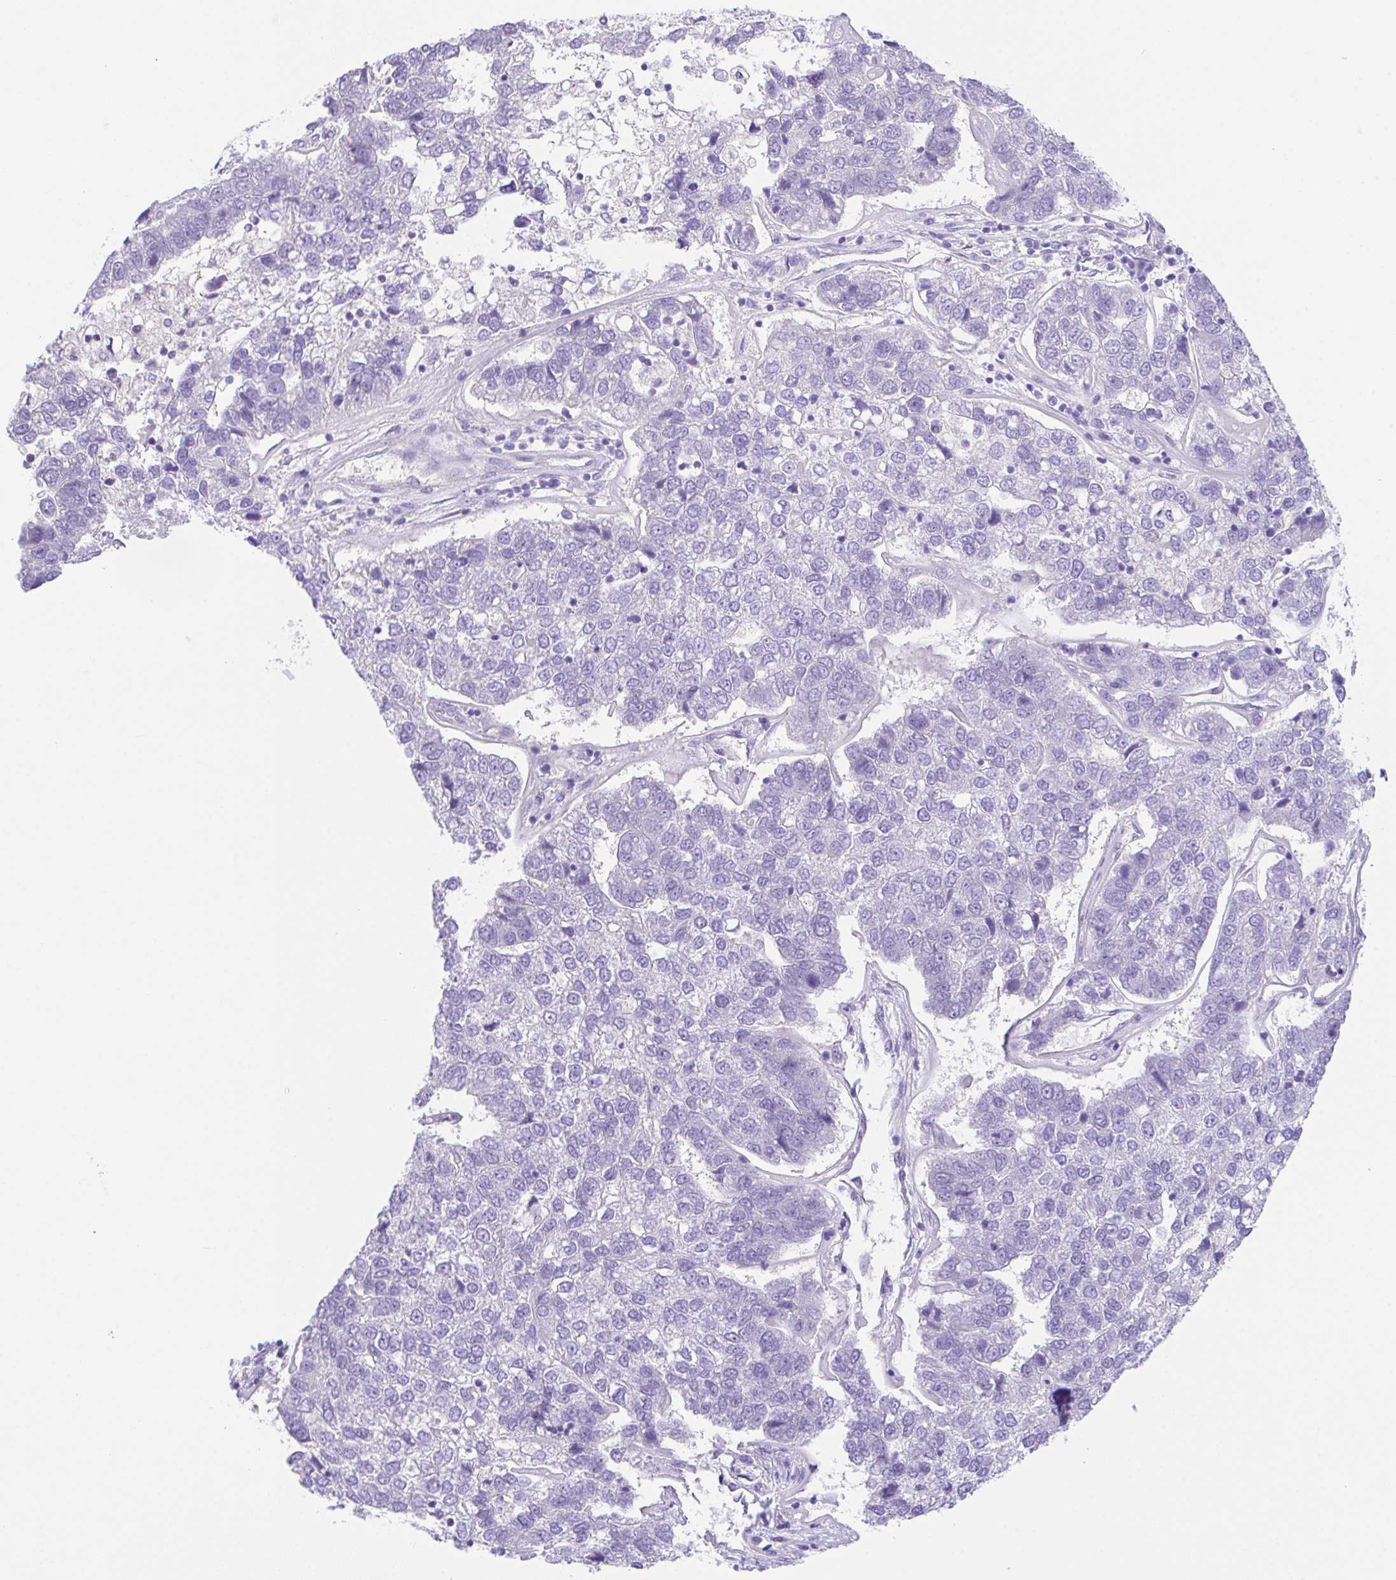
{"staining": {"intensity": "negative", "quantity": "none", "location": "none"}, "tissue": "pancreatic cancer", "cell_type": "Tumor cells", "image_type": "cancer", "snomed": [{"axis": "morphology", "description": "Adenocarcinoma, NOS"}, {"axis": "topography", "description": "Pancreas"}], "caption": "A histopathology image of human adenocarcinoma (pancreatic) is negative for staining in tumor cells. The staining was performed using DAB to visualize the protein expression in brown, while the nuclei were stained in blue with hematoxylin (Magnification: 20x).", "gene": "HACD4", "patient": {"sex": "female", "age": 61}}